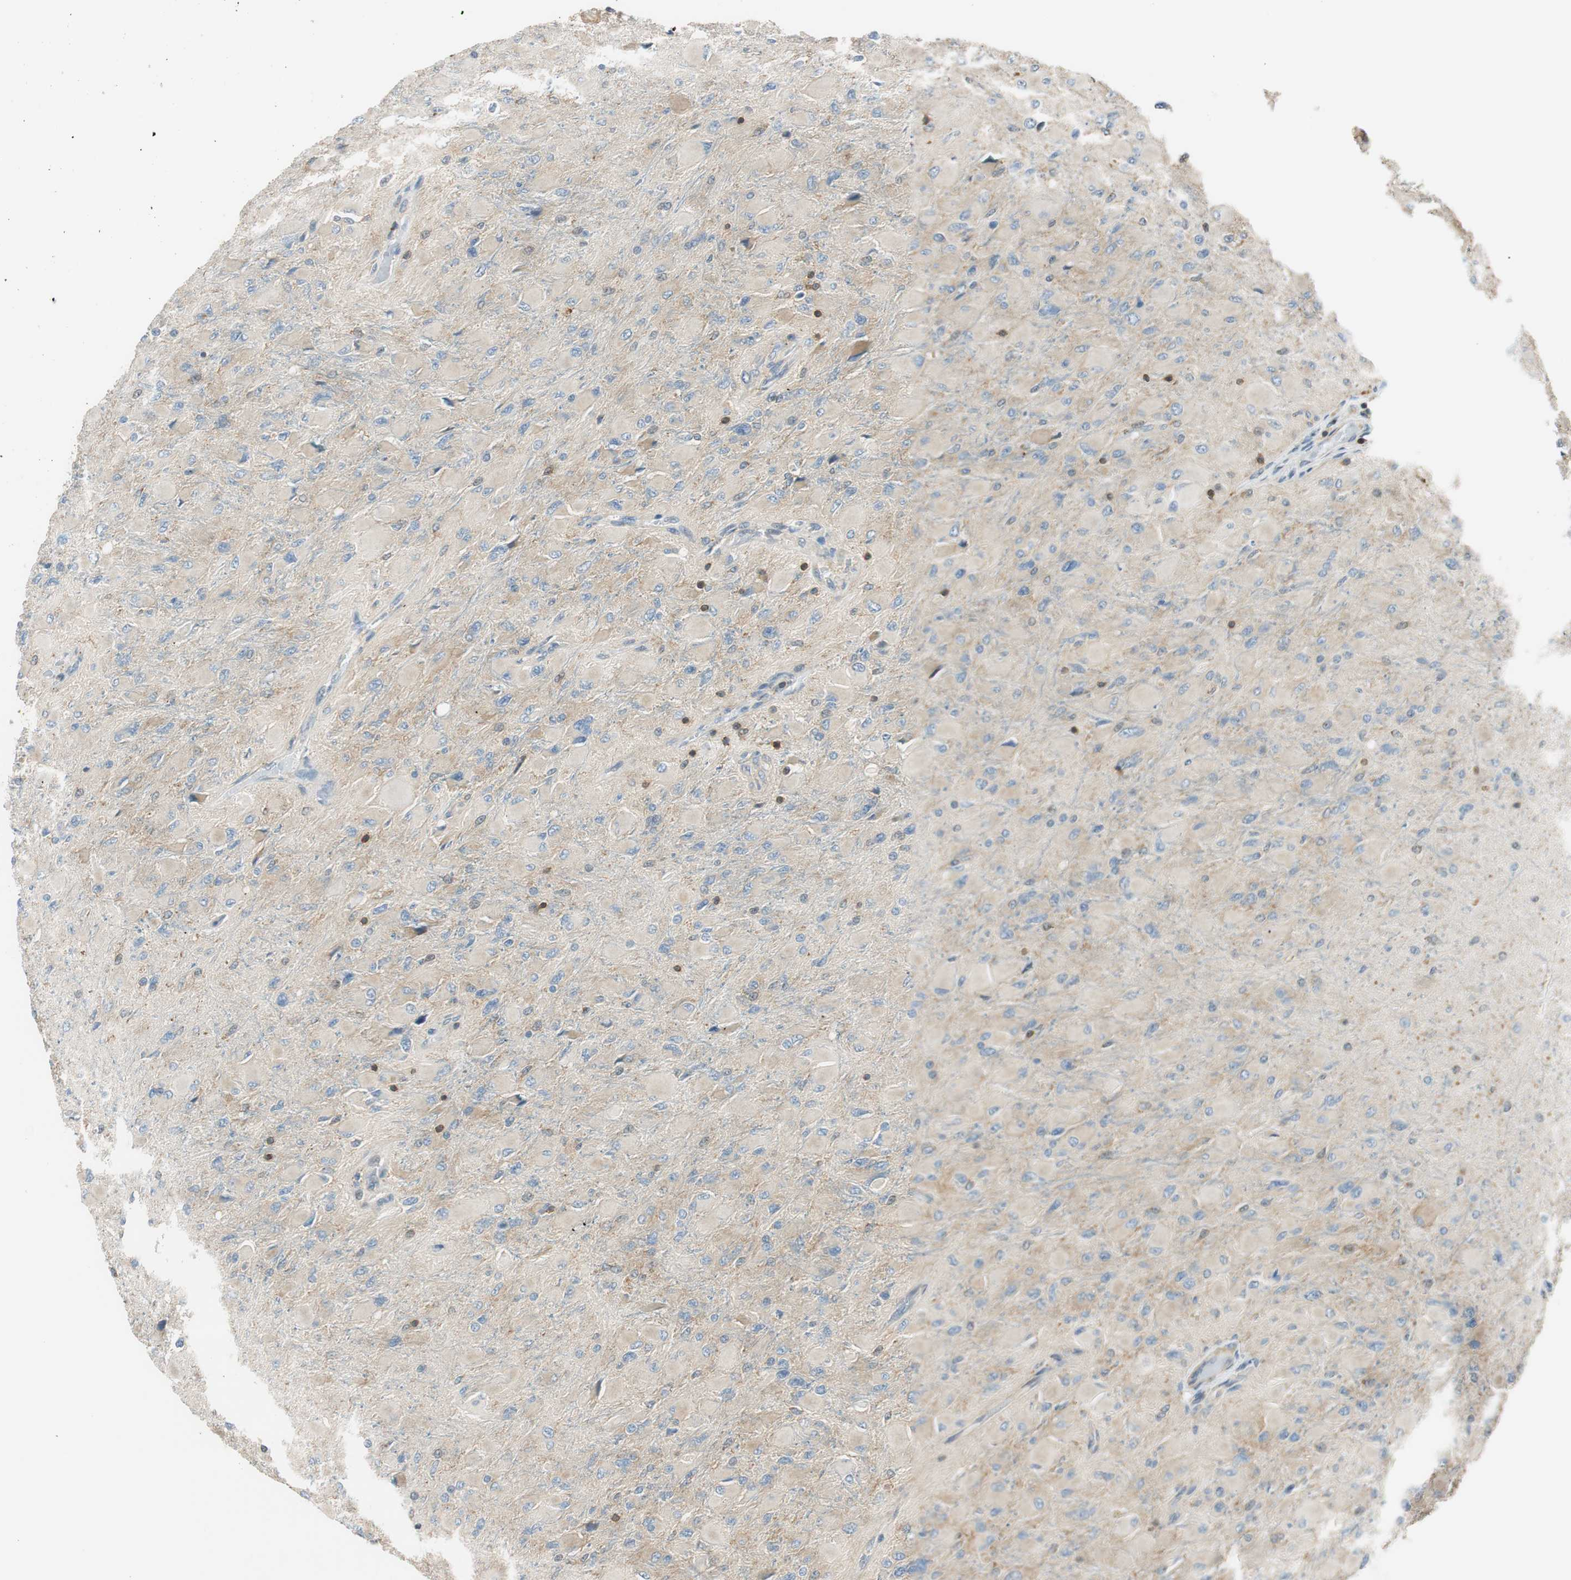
{"staining": {"intensity": "negative", "quantity": "none", "location": "none"}, "tissue": "glioma", "cell_type": "Tumor cells", "image_type": "cancer", "snomed": [{"axis": "morphology", "description": "Glioma, malignant, High grade"}, {"axis": "topography", "description": "Cerebral cortex"}], "caption": "Immunohistochemical staining of glioma demonstrates no significant positivity in tumor cells.", "gene": "PI4K2B", "patient": {"sex": "female", "age": 36}}